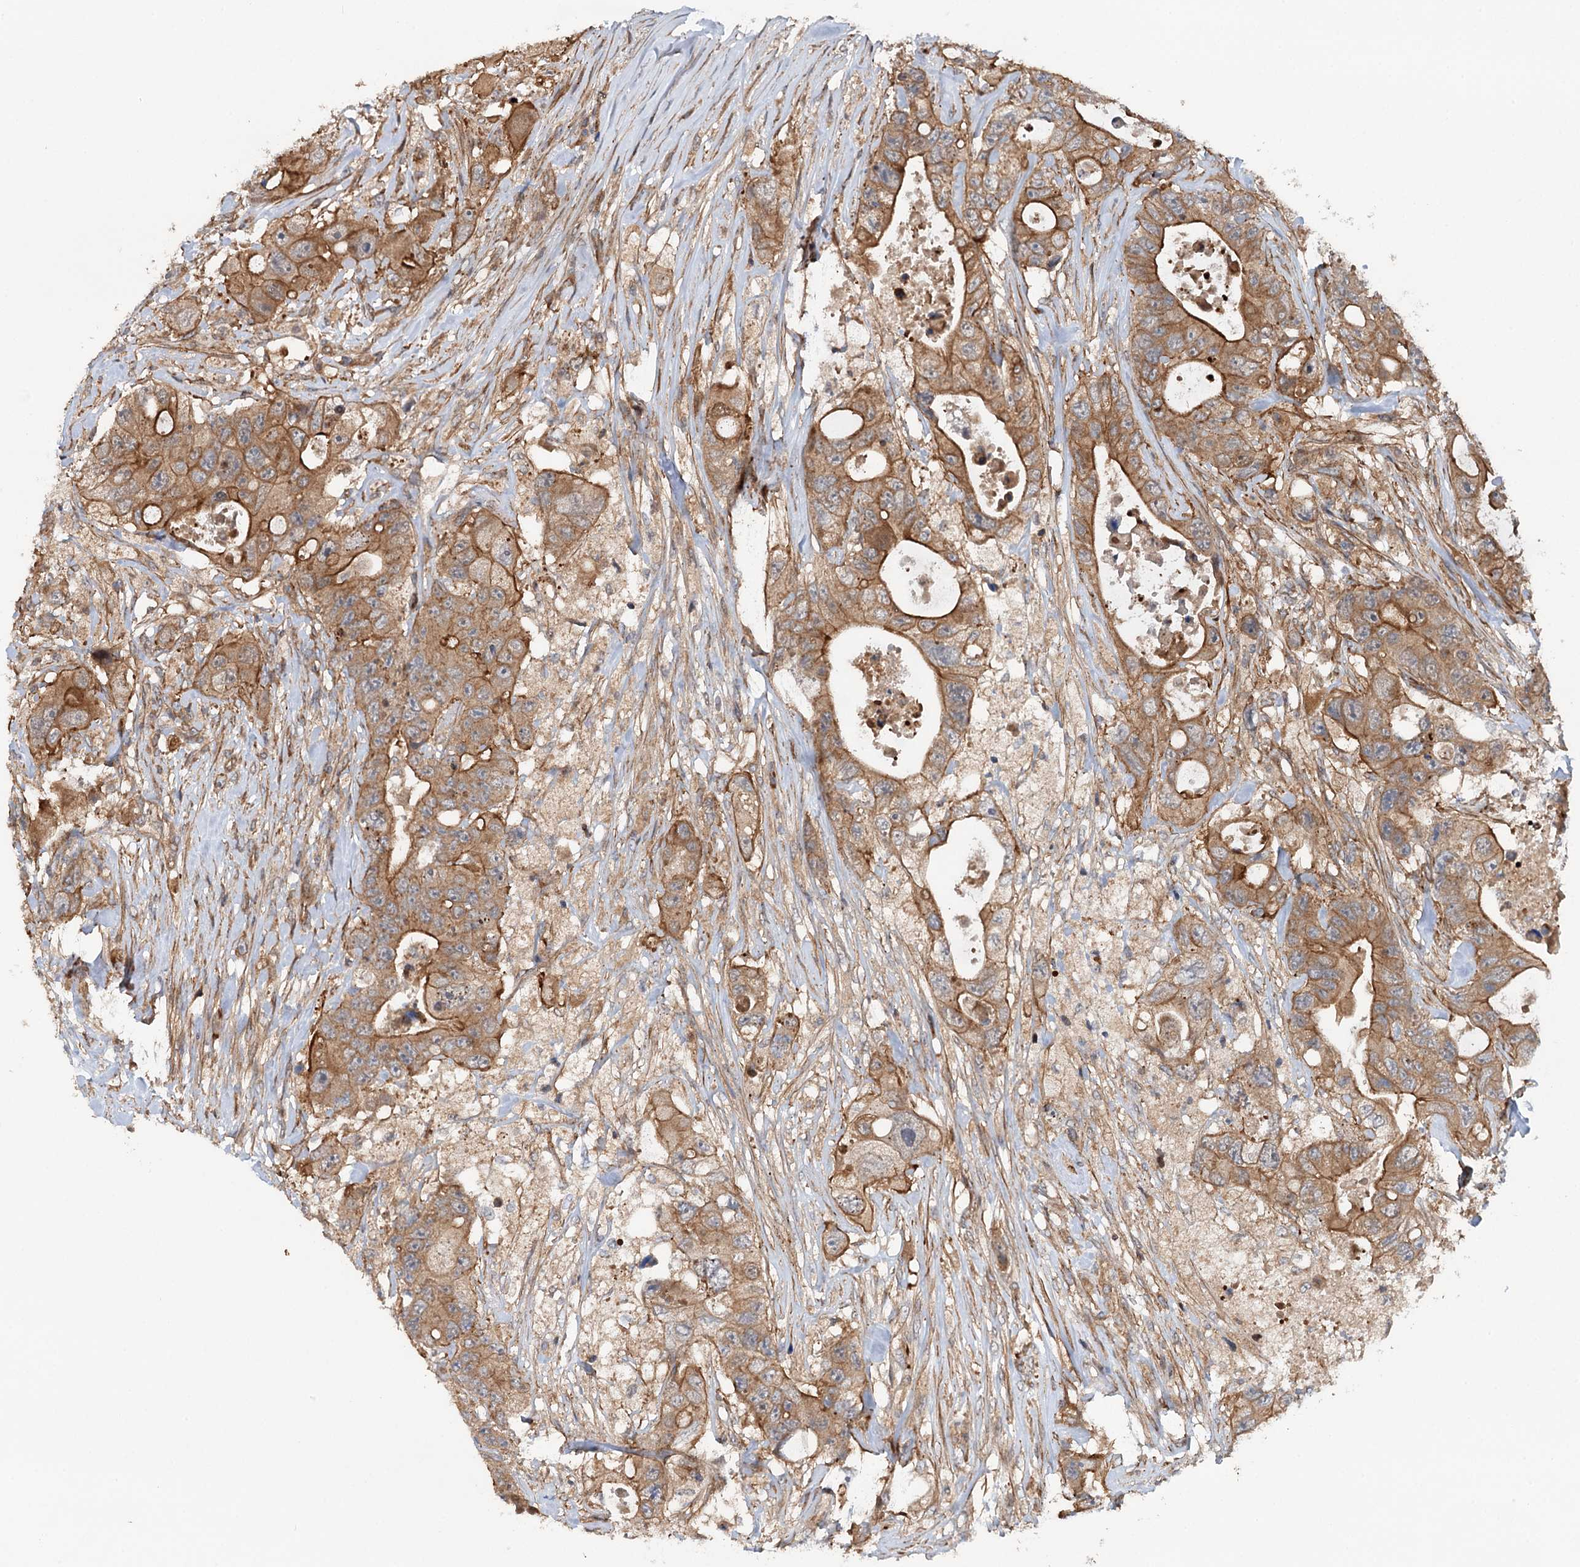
{"staining": {"intensity": "strong", "quantity": "25%-75%", "location": "cytoplasmic/membranous"}, "tissue": "colorectal cancer", "cell_type": "Tumor cells", "image_type": "cancer", "snomed": [{"axis": "morphology", "description": "Adenocarcinoma, NOS"}, {"axis": "topography", "description": "Colon"}], "caption": "The immunohistochemical stain shows strong cytoplasmic/membranous expression in tumor cells of colorectal cancer (adenocarcinoma) tissue.", "gene": "ADGRG4", "patient": {"sex": "female", "age": 46}}